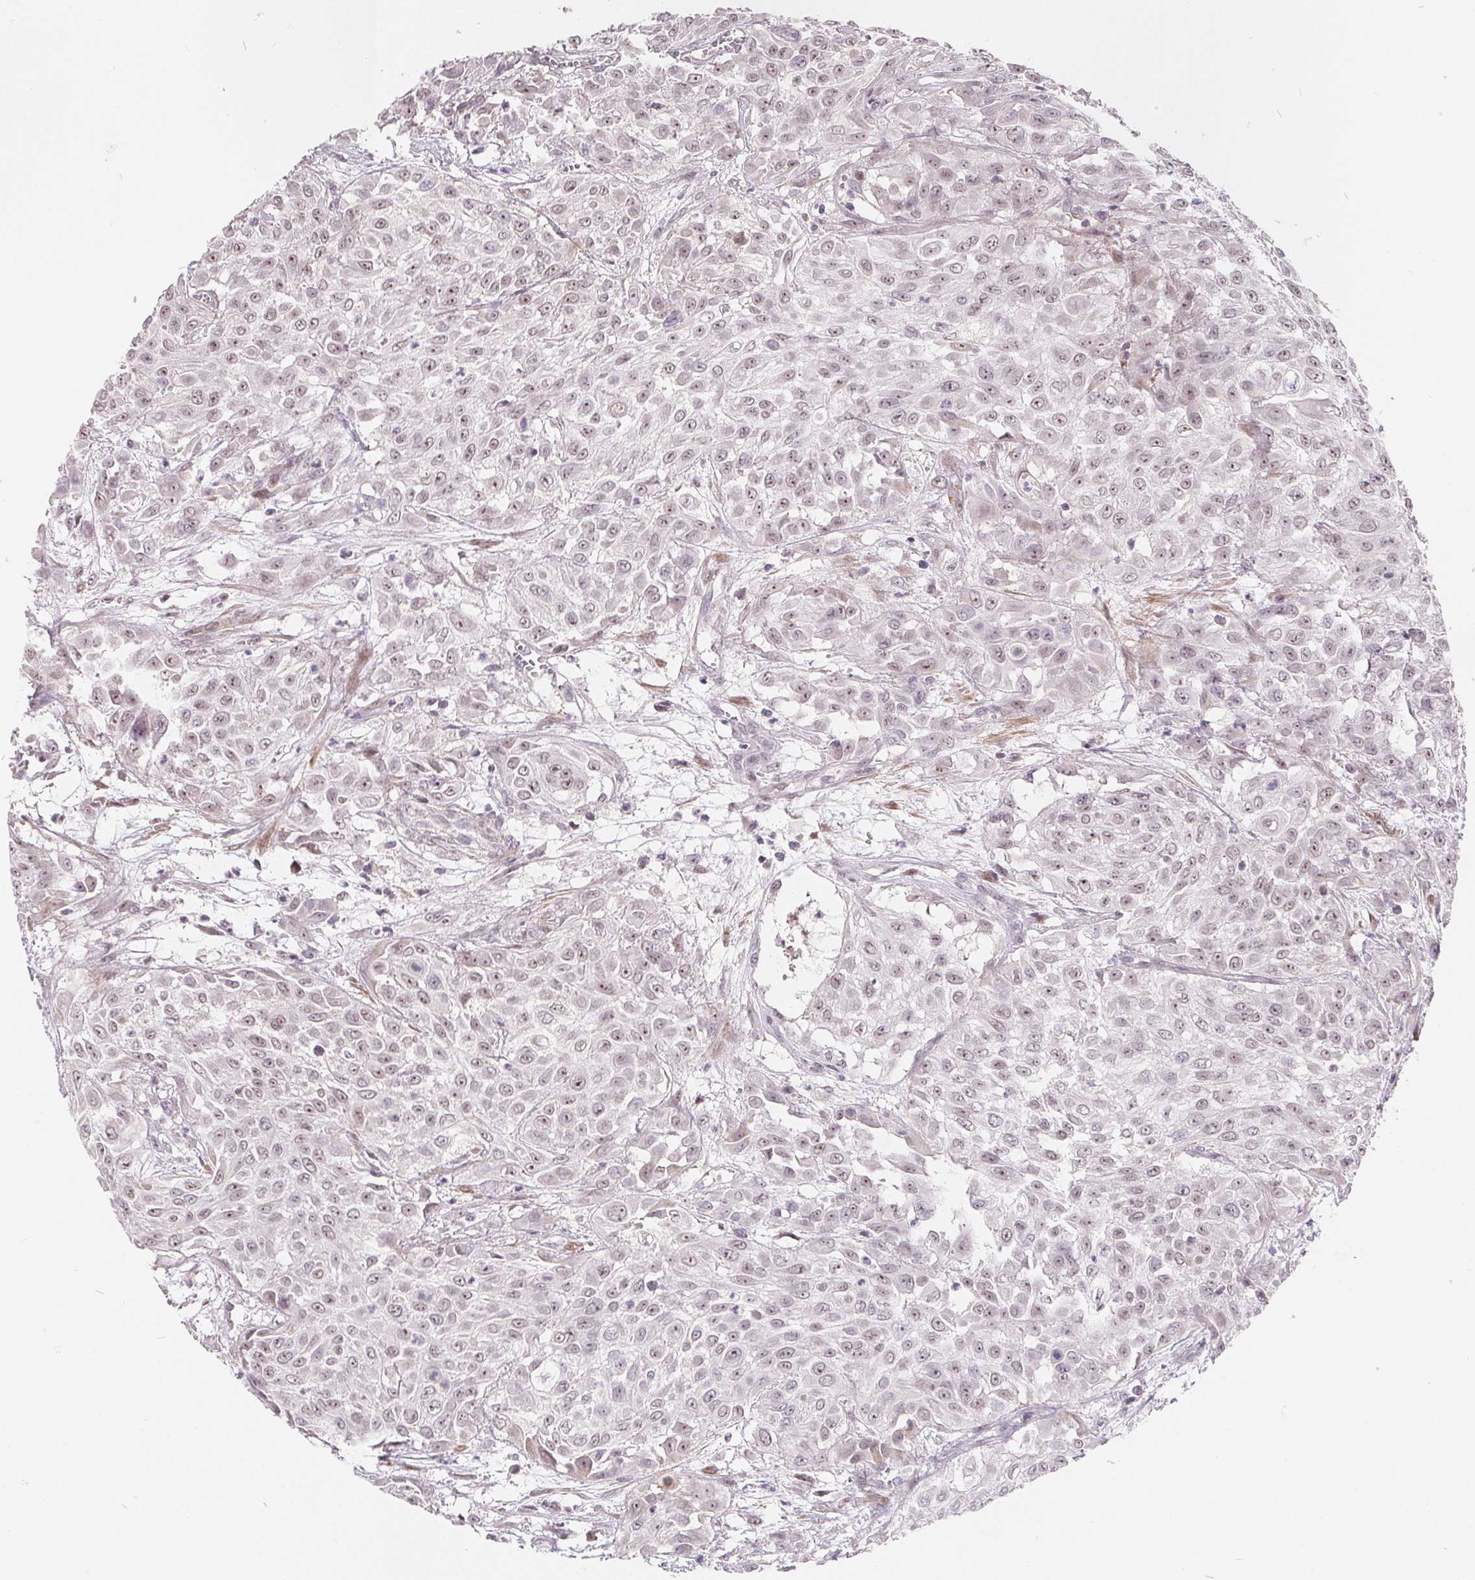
{"staining": {"intensity": "weak", "quantity": "25%-75%", "location": "nuclear"}, "tissue": "urothelial cancer", "cell_type": "Tumor cells", "image_type": "cancer", "snomed": [{"axis": "morphology", "description": "Urothelial carcinoma, High grade"}, {"axis": "topography", "description": "Urinary bladder"}], "caption": "Protein expression by immunohistochemistry demonstrates weak nuclear expression in about 25%-75% of tumor cells in urothelial cancer.", "gene": "NRG2", "patient": {"sex": "male", "age": 57}}